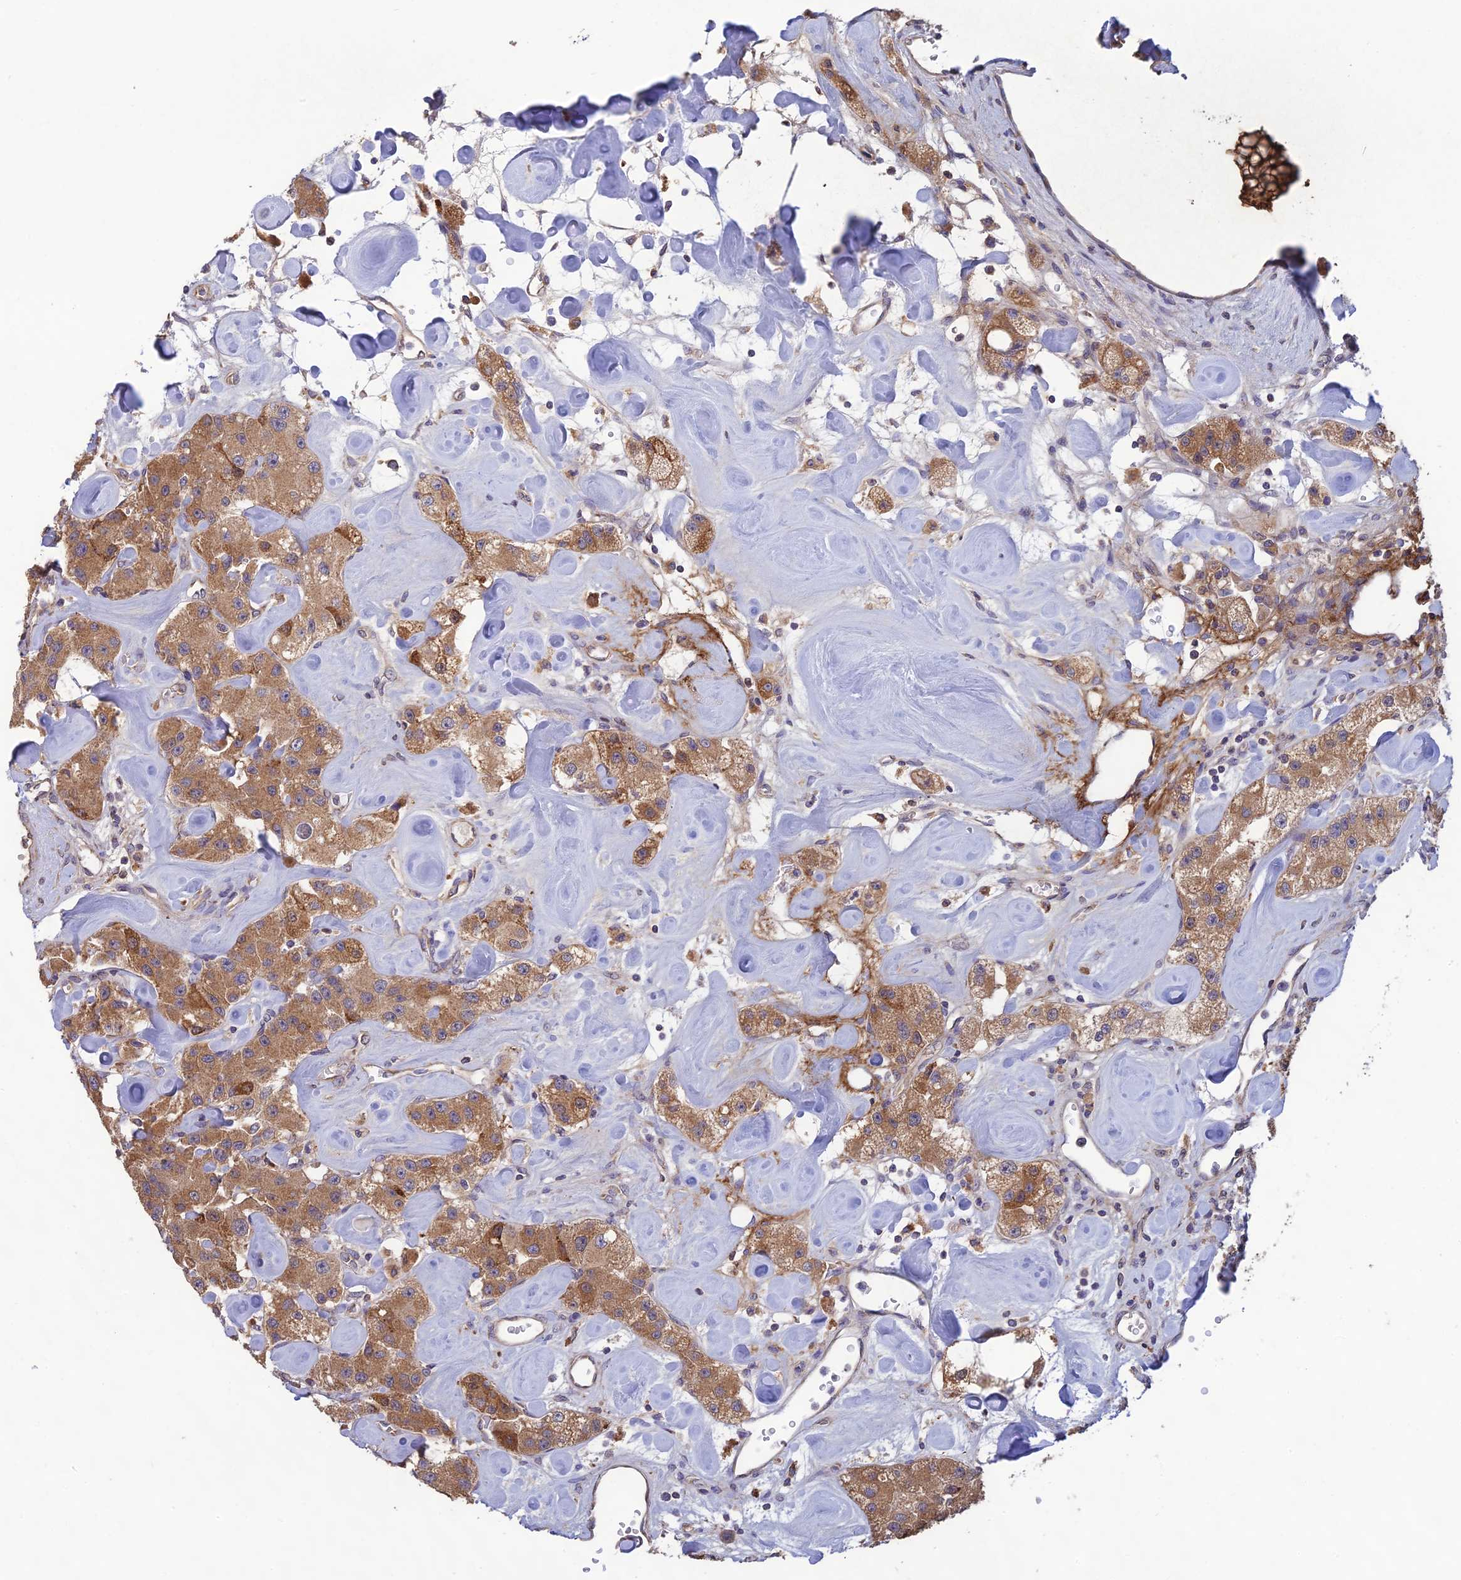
{"staining": {"intensity": "moderate", "quantity": ">75%", "location": "cytoplasmic/membranous"}, "tissue": "carcinoid", "cell_type": "Tumor cells", "image_type": "cancer", "snomed": [{"axis": "morphology", "description": "Carcinoid, malignant, NOS"}, {"axis": "topography", "description": "Pancreas"}], "caption": "Human carcinoid stained with a brown dye displays moderate cytoplasmic/membranous positive staining in approximately >75% of tumor cells.", "gene": "MRNIP", "patient": {"sex": "male", "age": 41}}